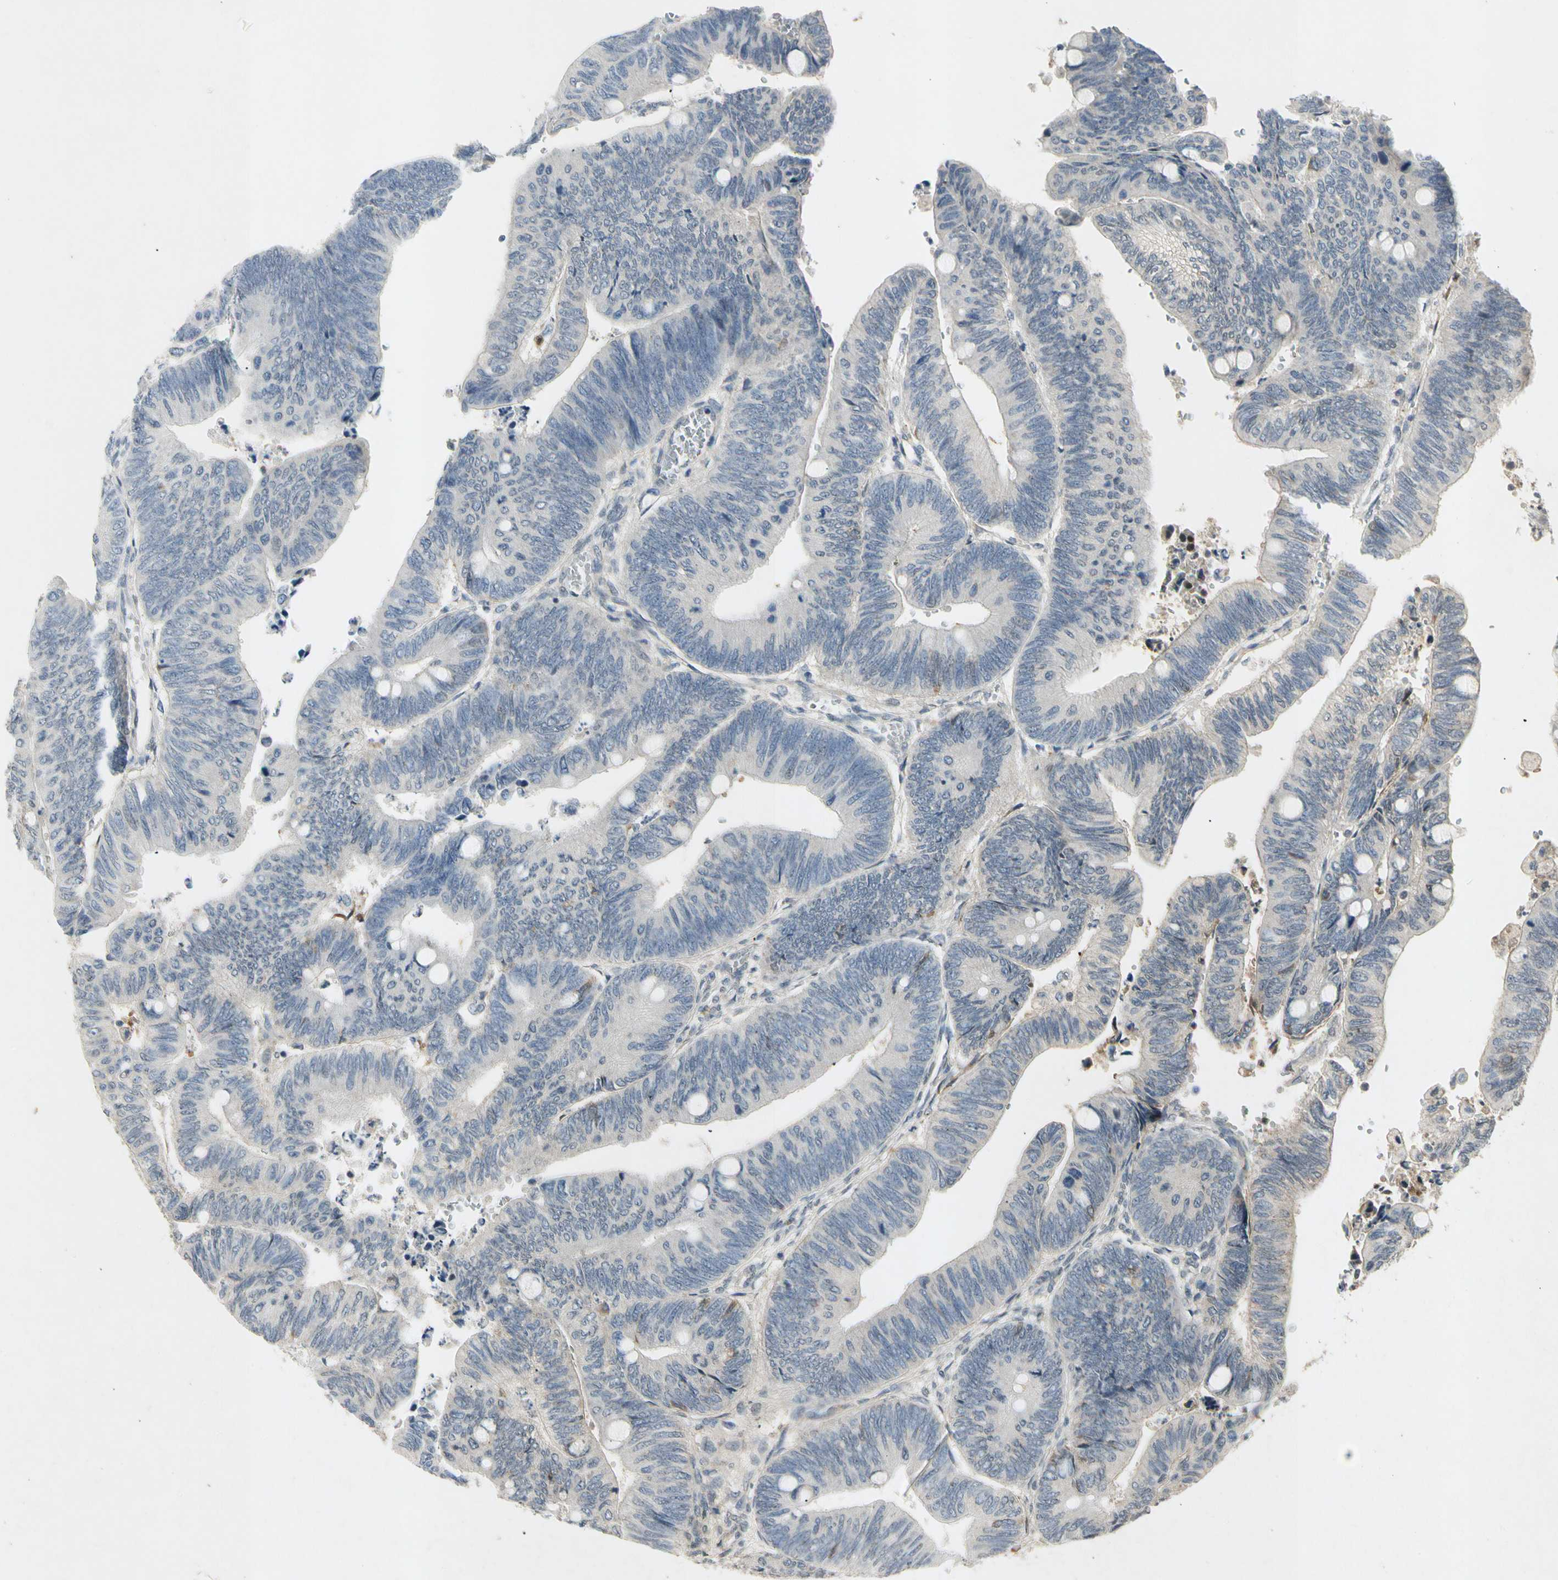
{"staining": {"intensity": "negative", "quantity": "none", "location": "none"}, "tissue": "colorectal cancer", "cell_type": "Tumor cells", "image_type": "cancer", "snomed": [{"axis": "morphology", "description": "Normal tissue, NOS"}, {"axis": "morphology", "description": "Adenocarcinoma, NOS"}, {"axis": "topography", "description": "Rectum"}, {"axis": "topography", "description": "Peripheral nerve tissue"}], "caption": "Protein analysis of adenocarcinoma (colorectal) displays no significant staining in tumor cells. (DAB (3,3'-diaminobenzidine) IHC visualized using brightfield microscopy, high magnification).", "gene": "CP", "patient": {"sex": "male", "age": 92}}